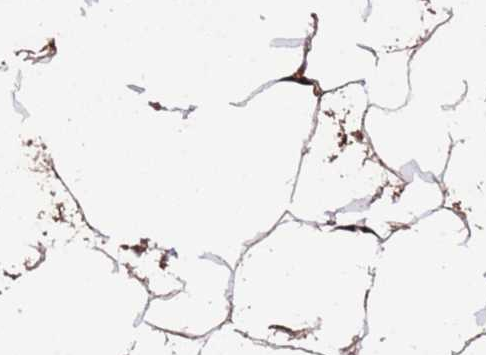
{"staining": {"intensity": "strong", "quantity": "<25%", "location": "cytoplasmic/membranous"}, "tissue": "adipose tissue", "cell_type": "Adipocytes", "image_type": "normal", "snomed": [{"axis": "morphology", "description": "Normal tissue, NOS"}, {"axis": "topography", "description": "Adipose tissue"}], "caption": "Benign adipose tissue reveals strong cytoplasmic/membranous expression in about <25% of adipocytes.", "gene": "ZNF624", "patient": {"sex": "female", "age": 37}}